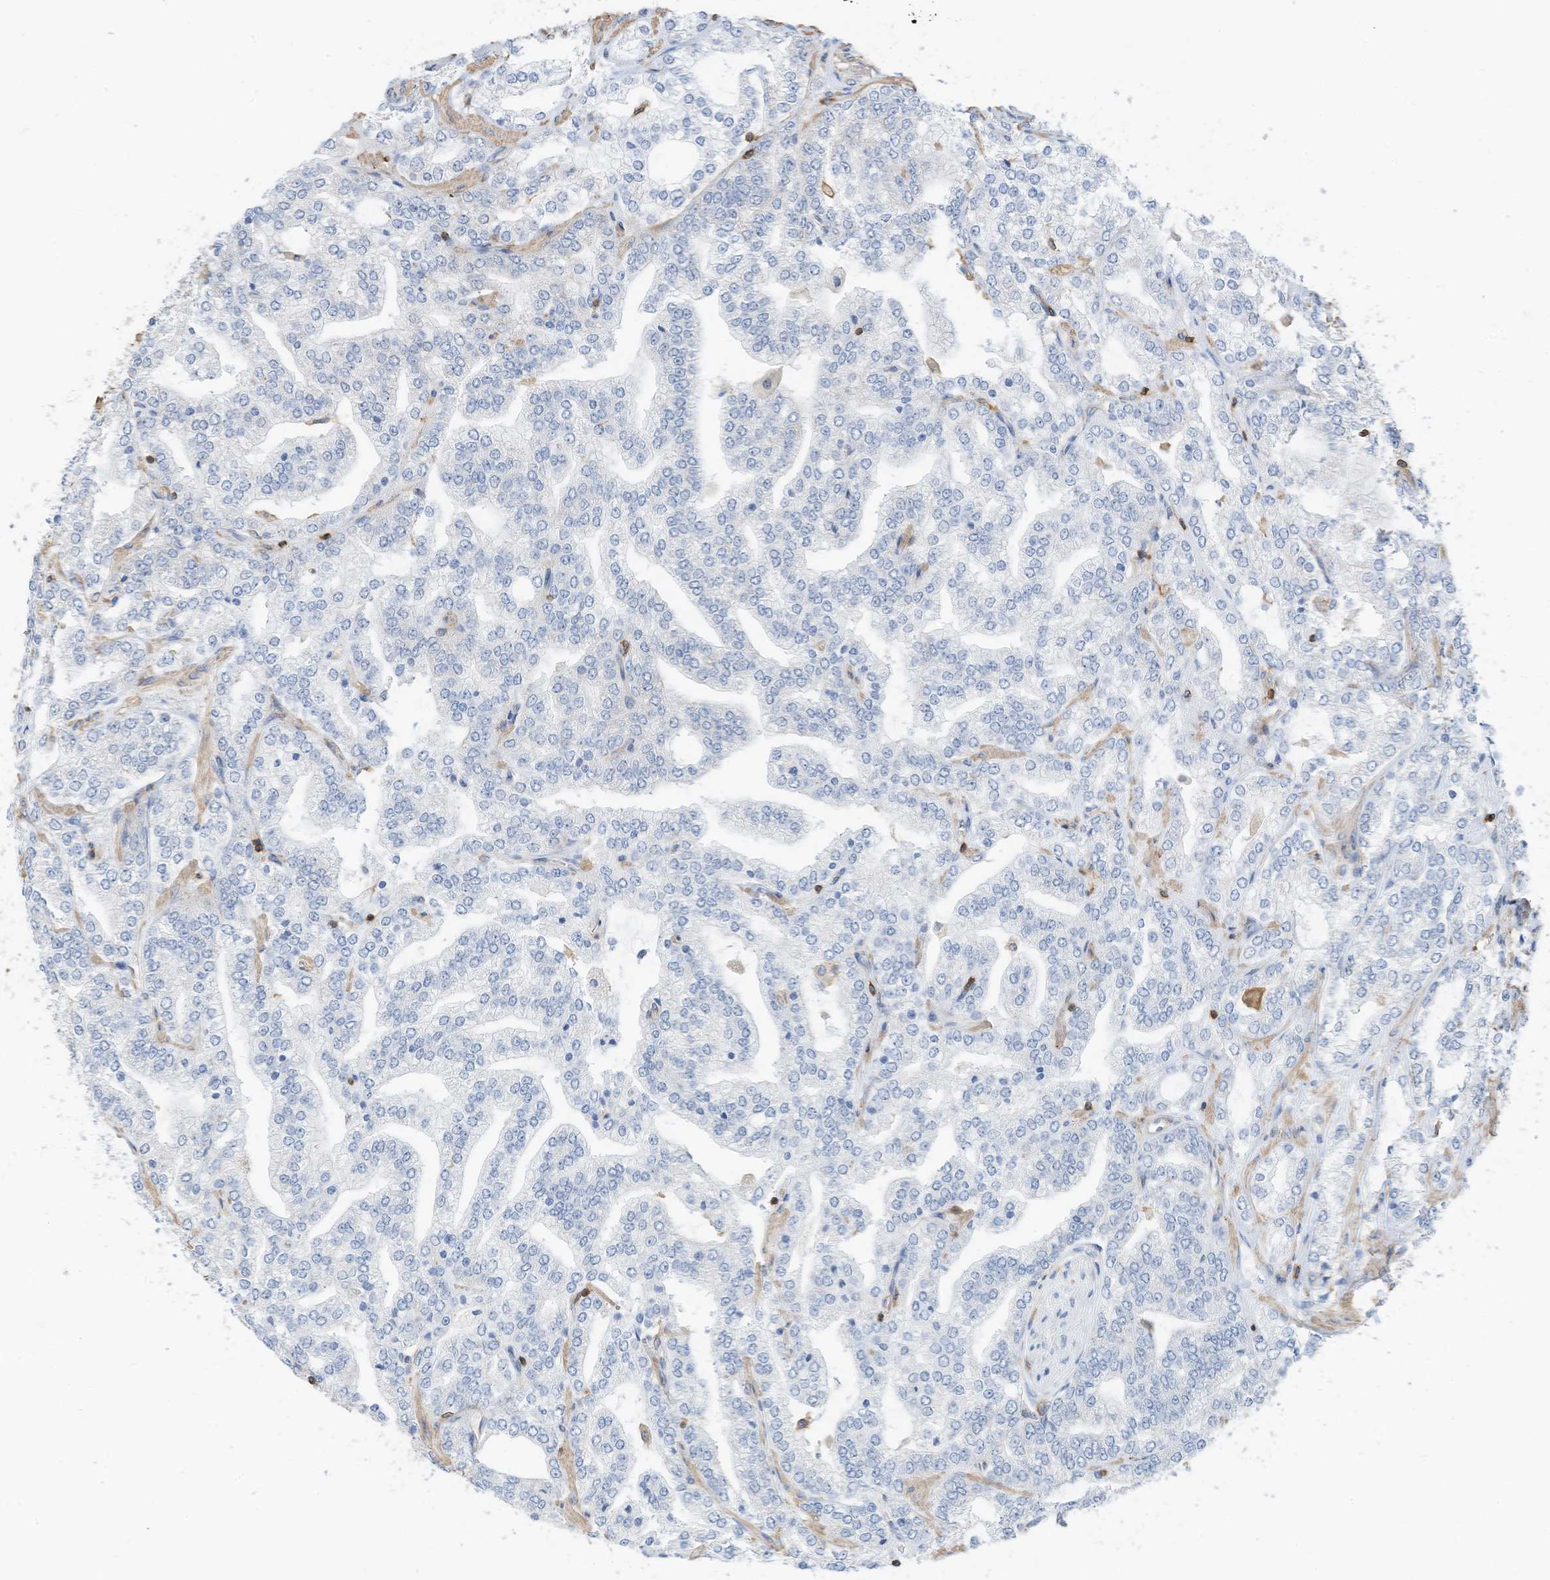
{"staining": {"intensity": "negative", "quantity": "none", "location": "none"}, "tissue": "prostate cancer", "cell_type": "Tumor cells", "image_type": "cancer", "snomed": [{"axis": "morphology", "description": "Adenocarcinoma, High grade"}, {"axis": "topography", "description": "Prostate"}], "caption": "Prostate adenocarcinoma (high-grade) was stained to show a protein in brown. There is no significant staining in tumor cells.", "gene": "ARHGAP25", "patient": {"sex": "male", "age": 64}}